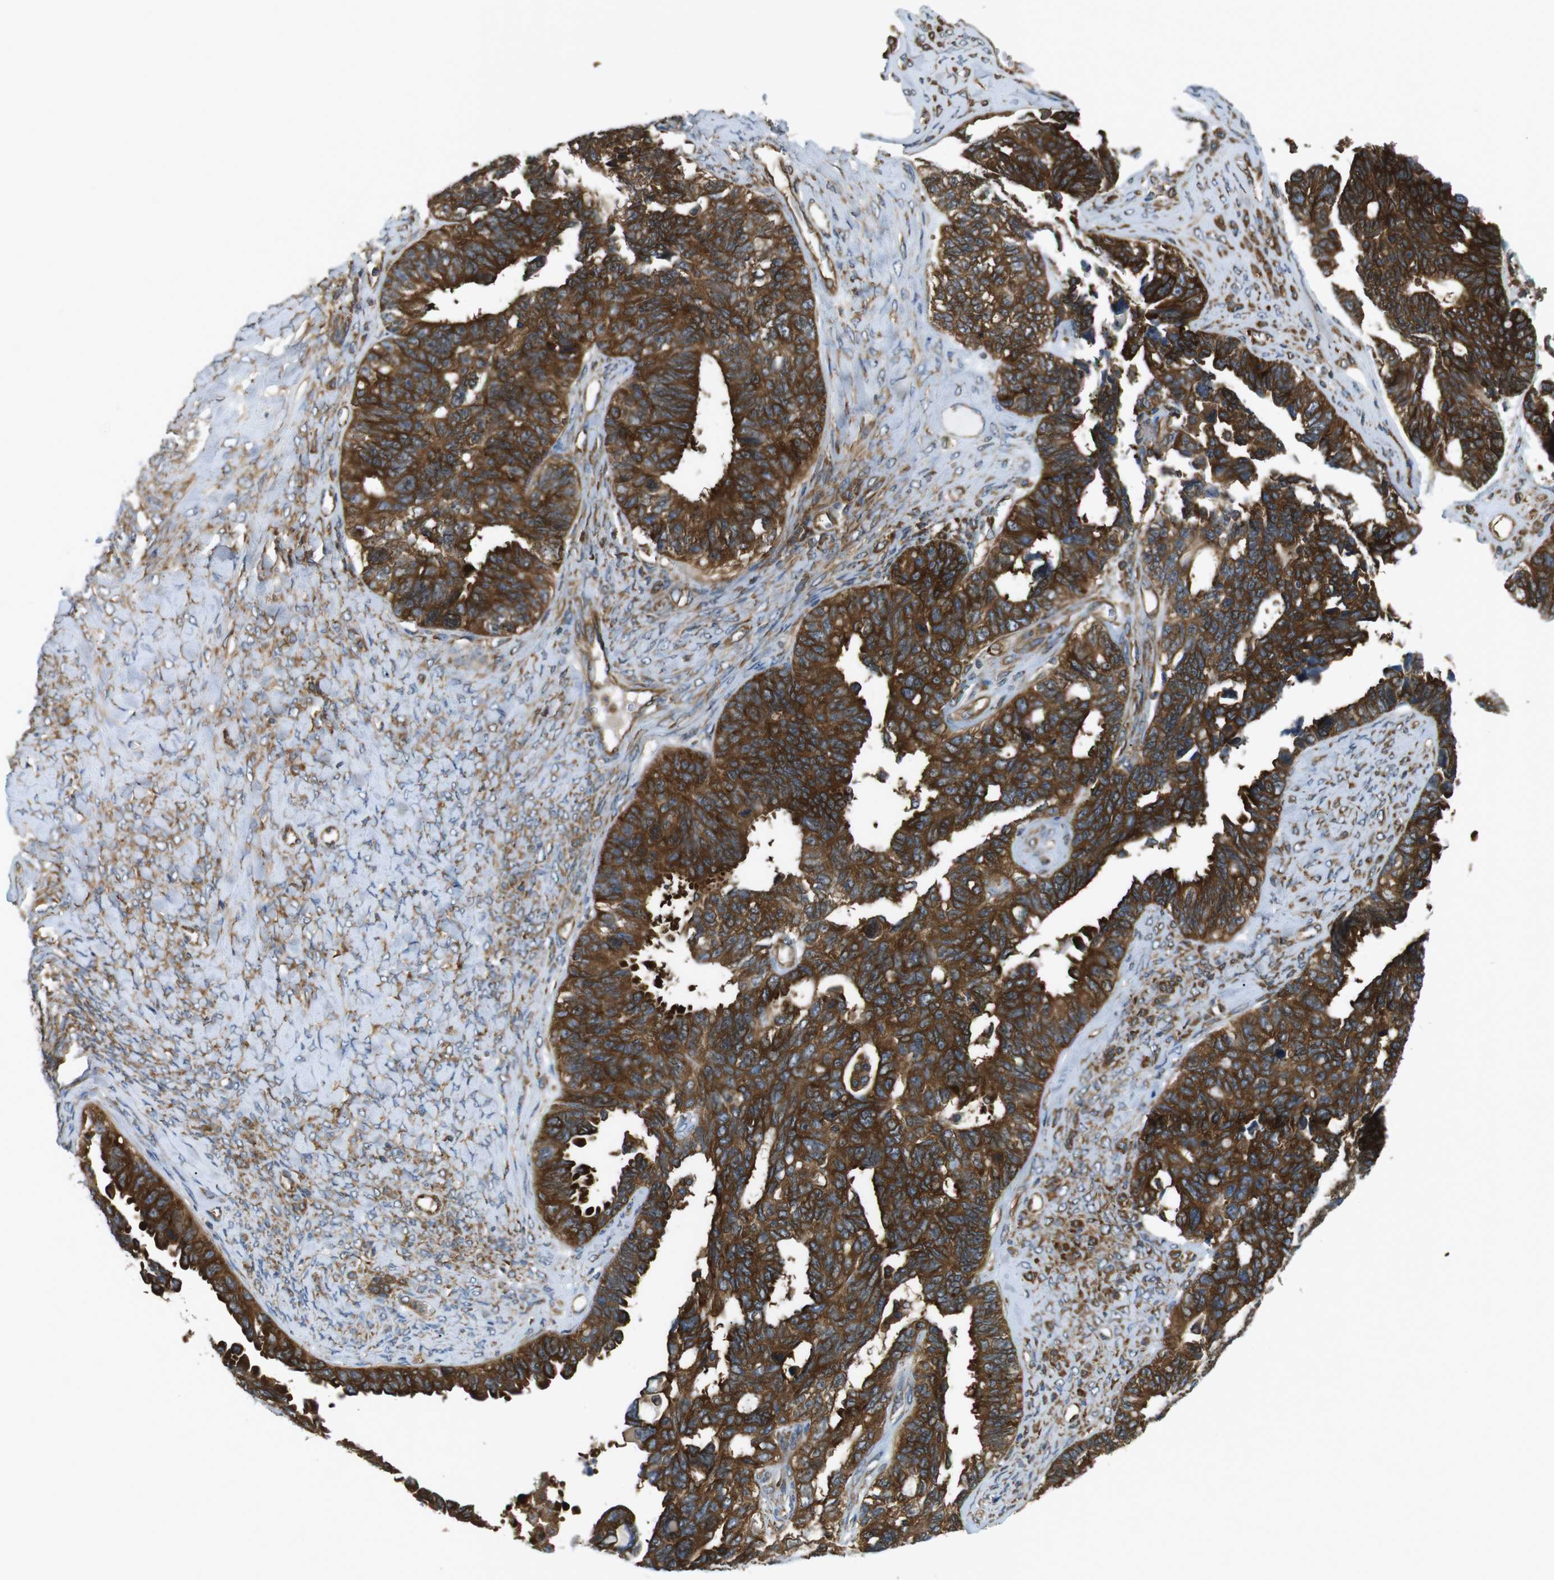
{"staining": {"intensity": "strong", "quantity": ">75%", "location": "cytoplasmic/membranous"}, "tissue": "ovarian cancer", "cell_type": "Tumor cells", "image_type": "cancer", "snomed": [{"axis": "morphology", "description": "Cystadenocarcinoma, serous, NOS"}, {"axis": "topography", "description": "Ovary"}], "caption": "Human ovarian cancer (serous cystadenocarcinoma) stained for a protein (brown) shows strong cytoplasmic/membranous positive positivity in about >75% of tumor cells.", "gene": "TSC1", "patient": {"sex": "female", "age": 79}}